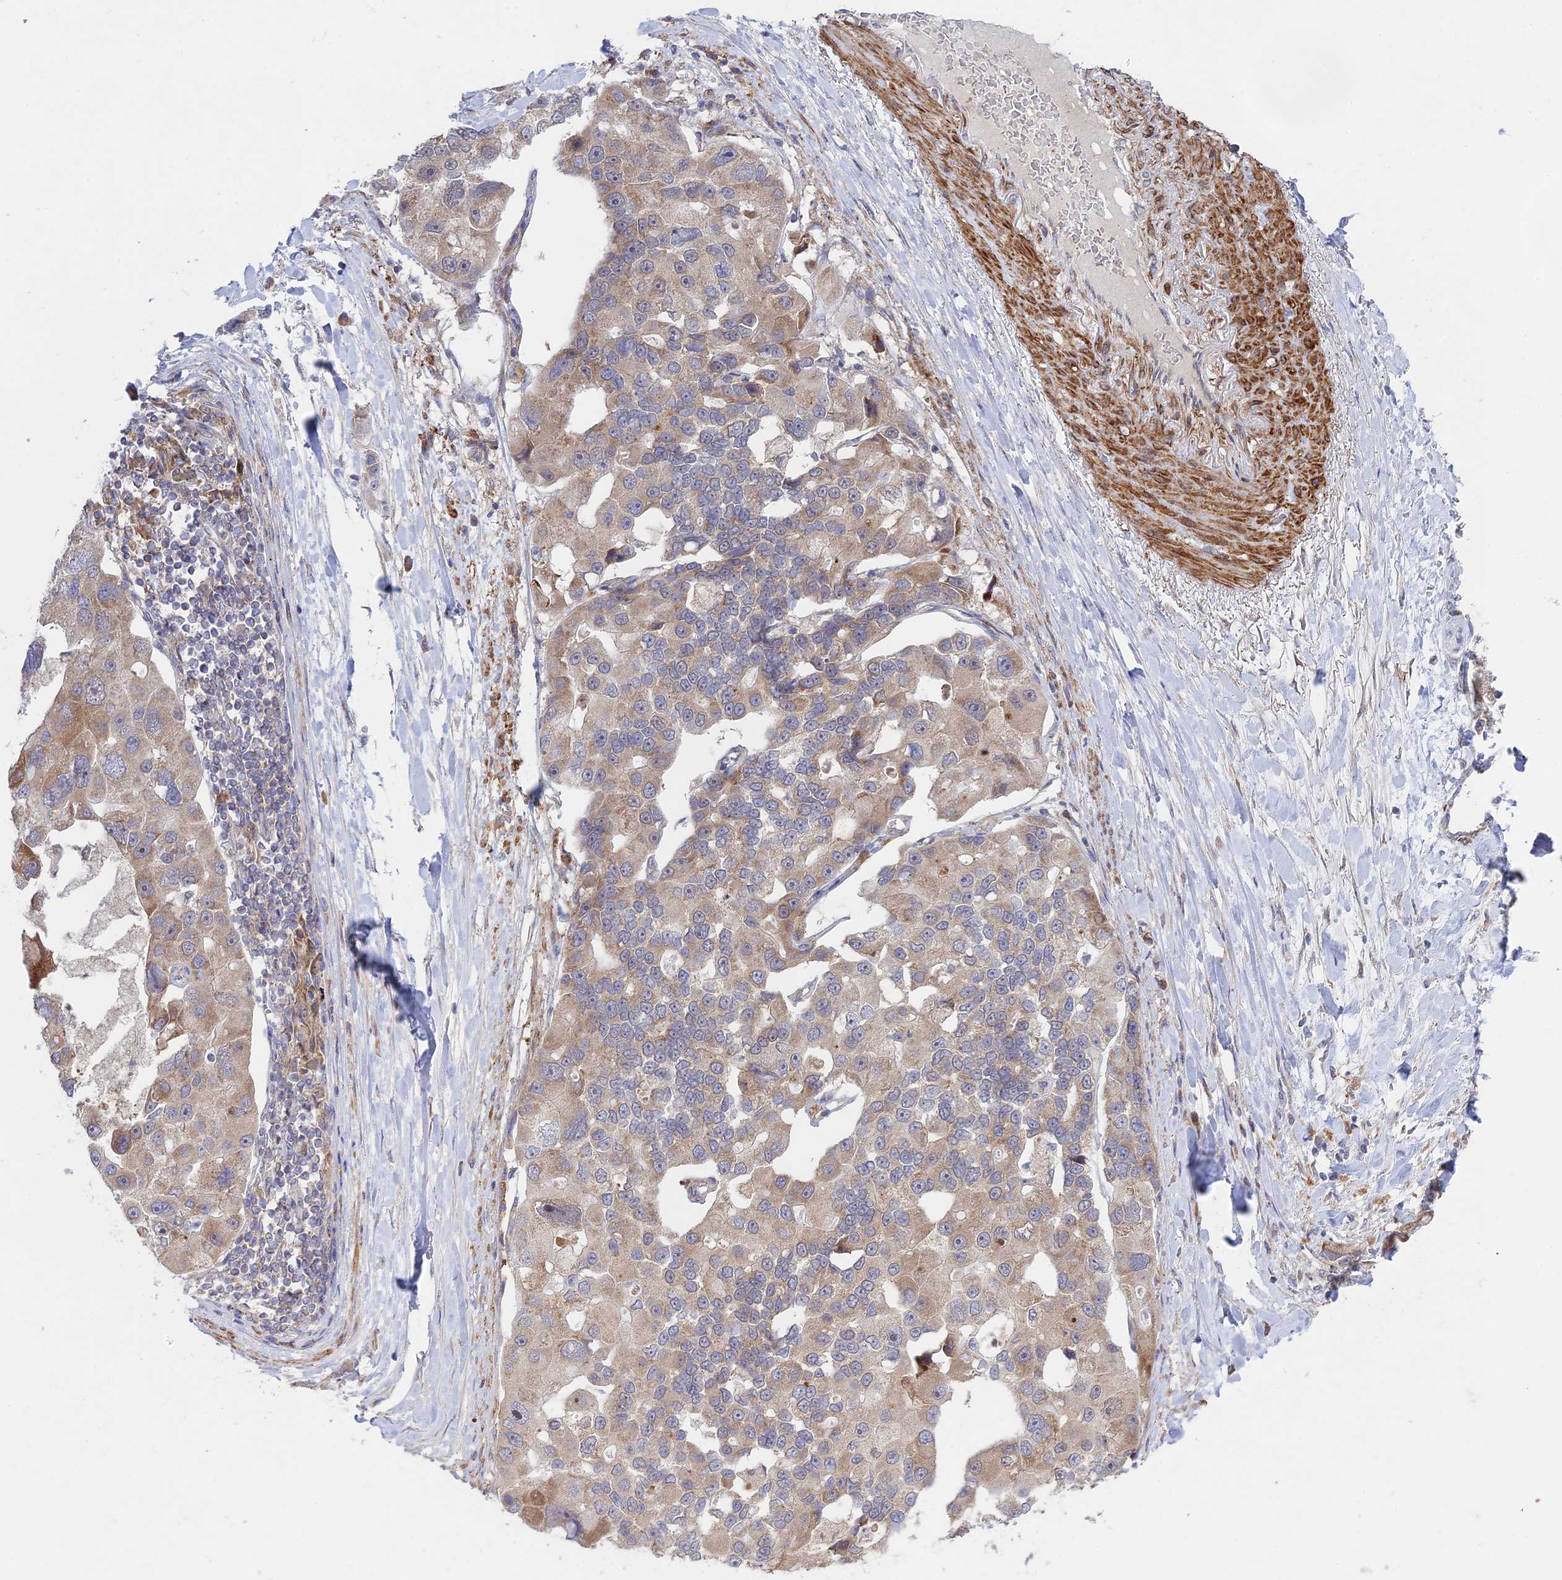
{"staining": {"intensity": "moderate", "quantity": ">75%", "location": "cytoplasmic/membranous"}, "tissue": "lung cancer", "cell_type": "Tumor cells", "image_type": "cancer", "snomed": [{"axis": "morphology", "description": "Adenocarcinoma, NOS"}, {"axis": "topography", "description": "Lung"}], "caption": "Protein expression analysis of human lung cancer reveals moderate cytoplasmic/membranous staining in approximately >75% of tumor cells.", "gene": "INCA1", "patient": {"sex": "female", "age": 54}}